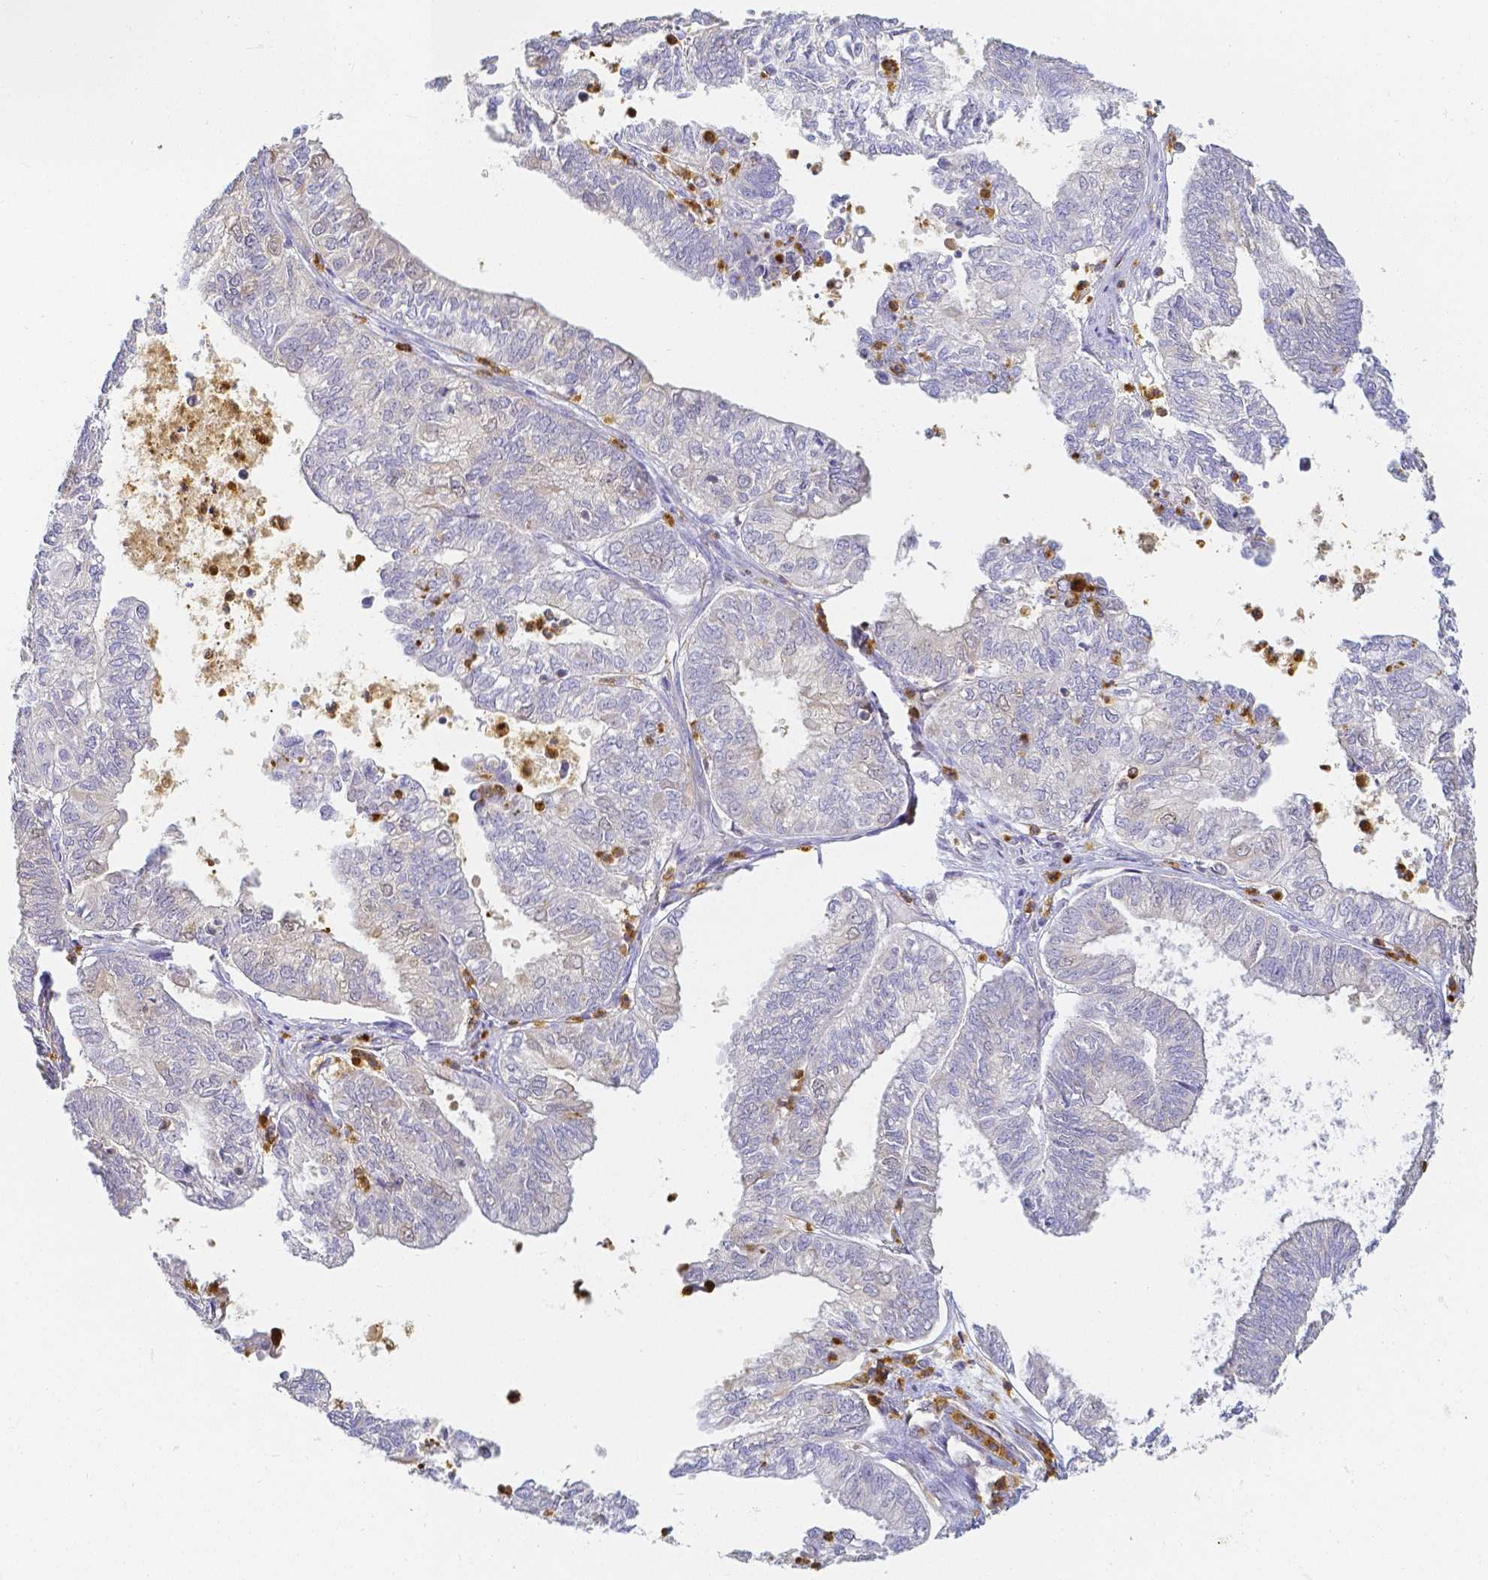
{"staining": {"intensity": "weak", "quantity": "<25%", "location": "cytoplasmic/membranous"}, "tissue": "ovarian cancer", "cell_type": "Tumor cells", "image_type": "cancer", "snomed": [{"axis": "morphology", "description": "Carcinoma, endometroid"}, {"axis": "topography", "description": "Ovary"}], "caption": "Immunohistochemical staining of human ovarian cancer displays no significant positivity in tumor cells. Nuclei are stained in blue.", "gene": "KCNH1", "patient": {"sex": "female", "age": 64}}